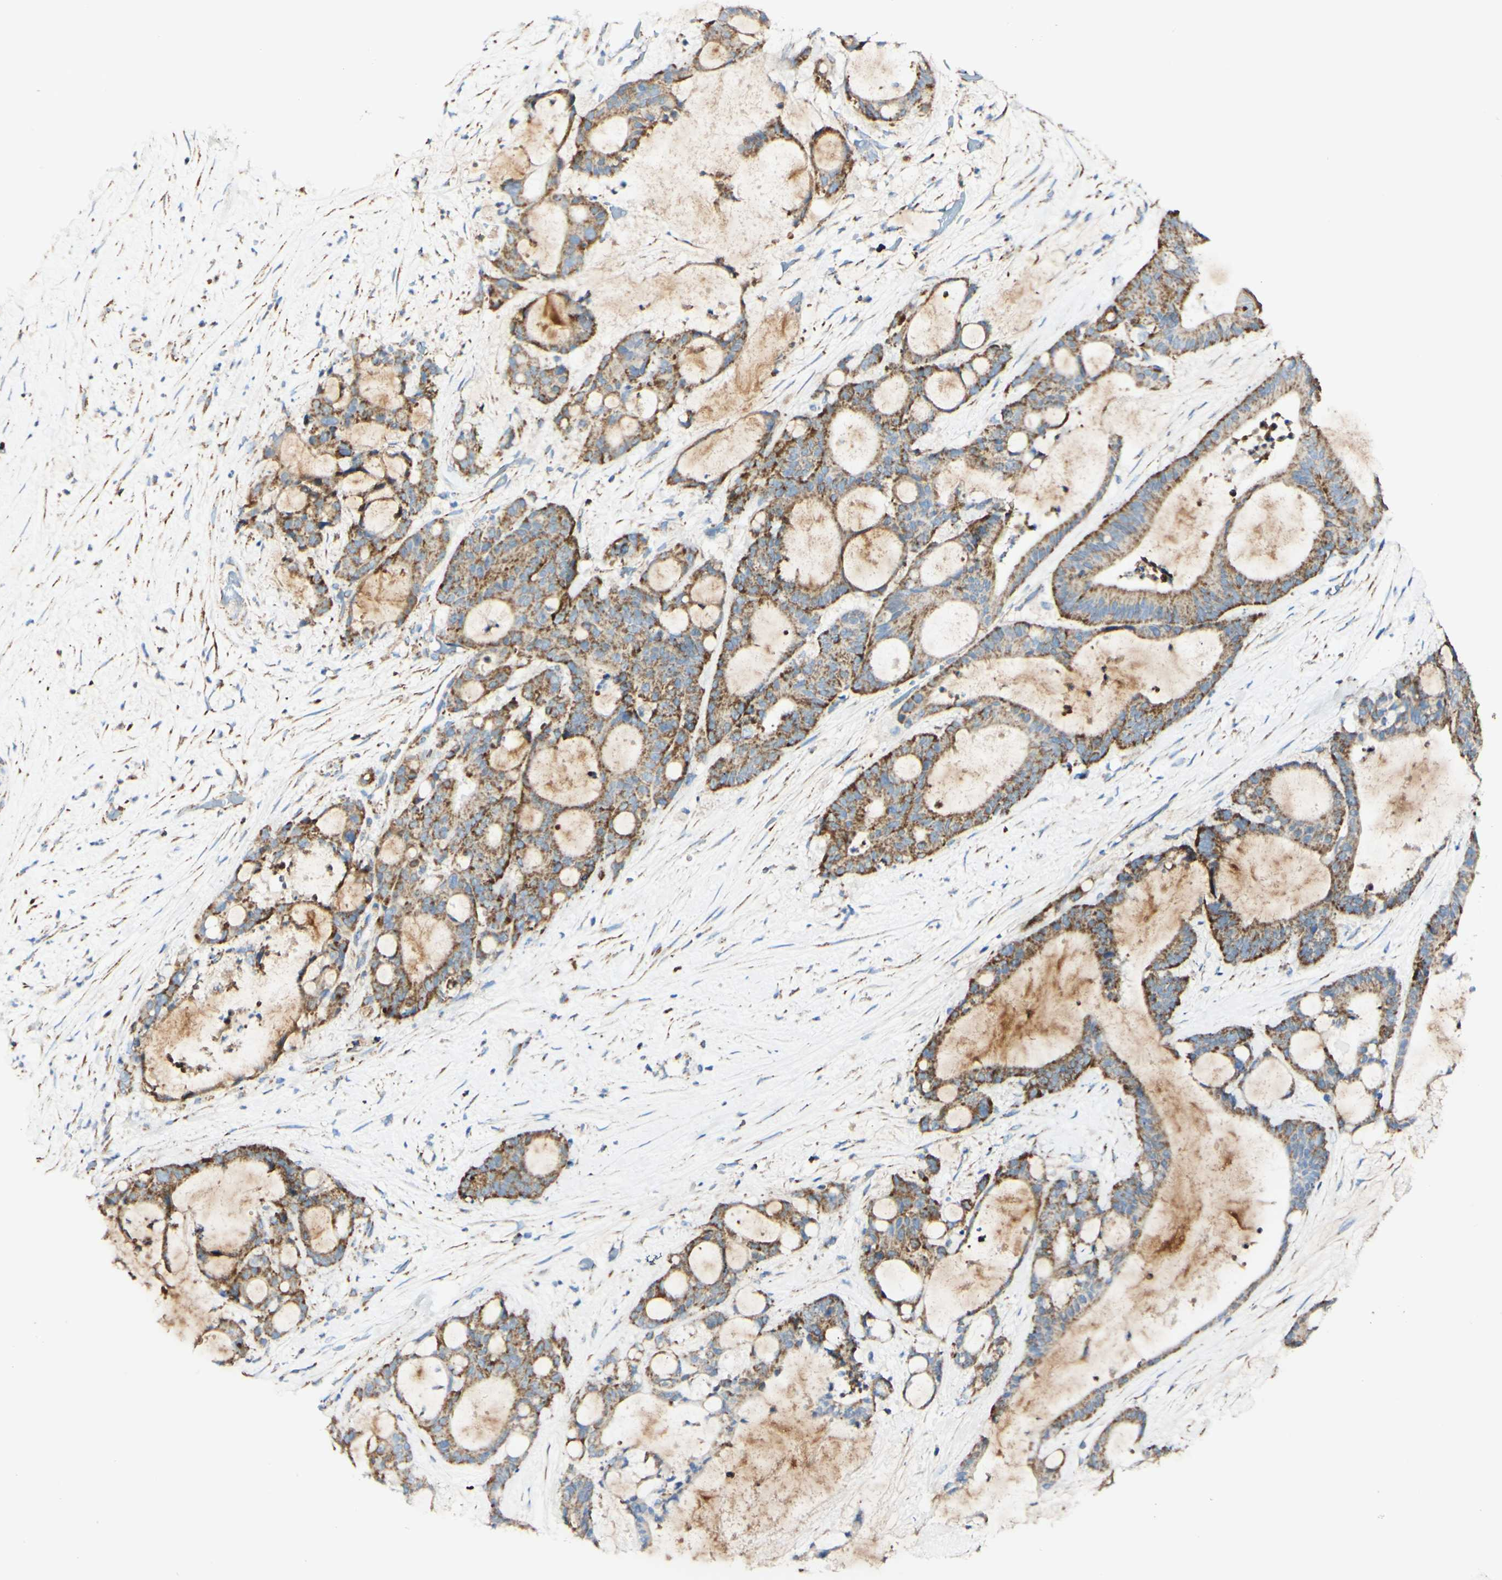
{"staining": {"intensity": "moderate", "quantity": ">75%", "location": "cytoplasmic/membranous"}, "tissue": "liver cancer", "cell_type": "Tumor cells", "image_type": "cancer", "snomed": [{"axis": "morphology", "description": "Cholangiocarcinoma"}, {"axis": "topography", "description": "Liver"}], "caption": "Immunohistochemistry (IHC) staining of liver cholangiocarcinoma, which reveals medium levels of moderate cytoplasmic/membranous positivity in approximately >75% of tumor cells indicating moderate cytoplasmic/membranous protein staining. The staining was performed using DAB (3,3'-diaminobenzidine) (brown) for protein detection and nuclei were counterstained in hematoxylin (blue).", "gene": "OXCT1", "patient": {"sex": "female", "age": 73}}